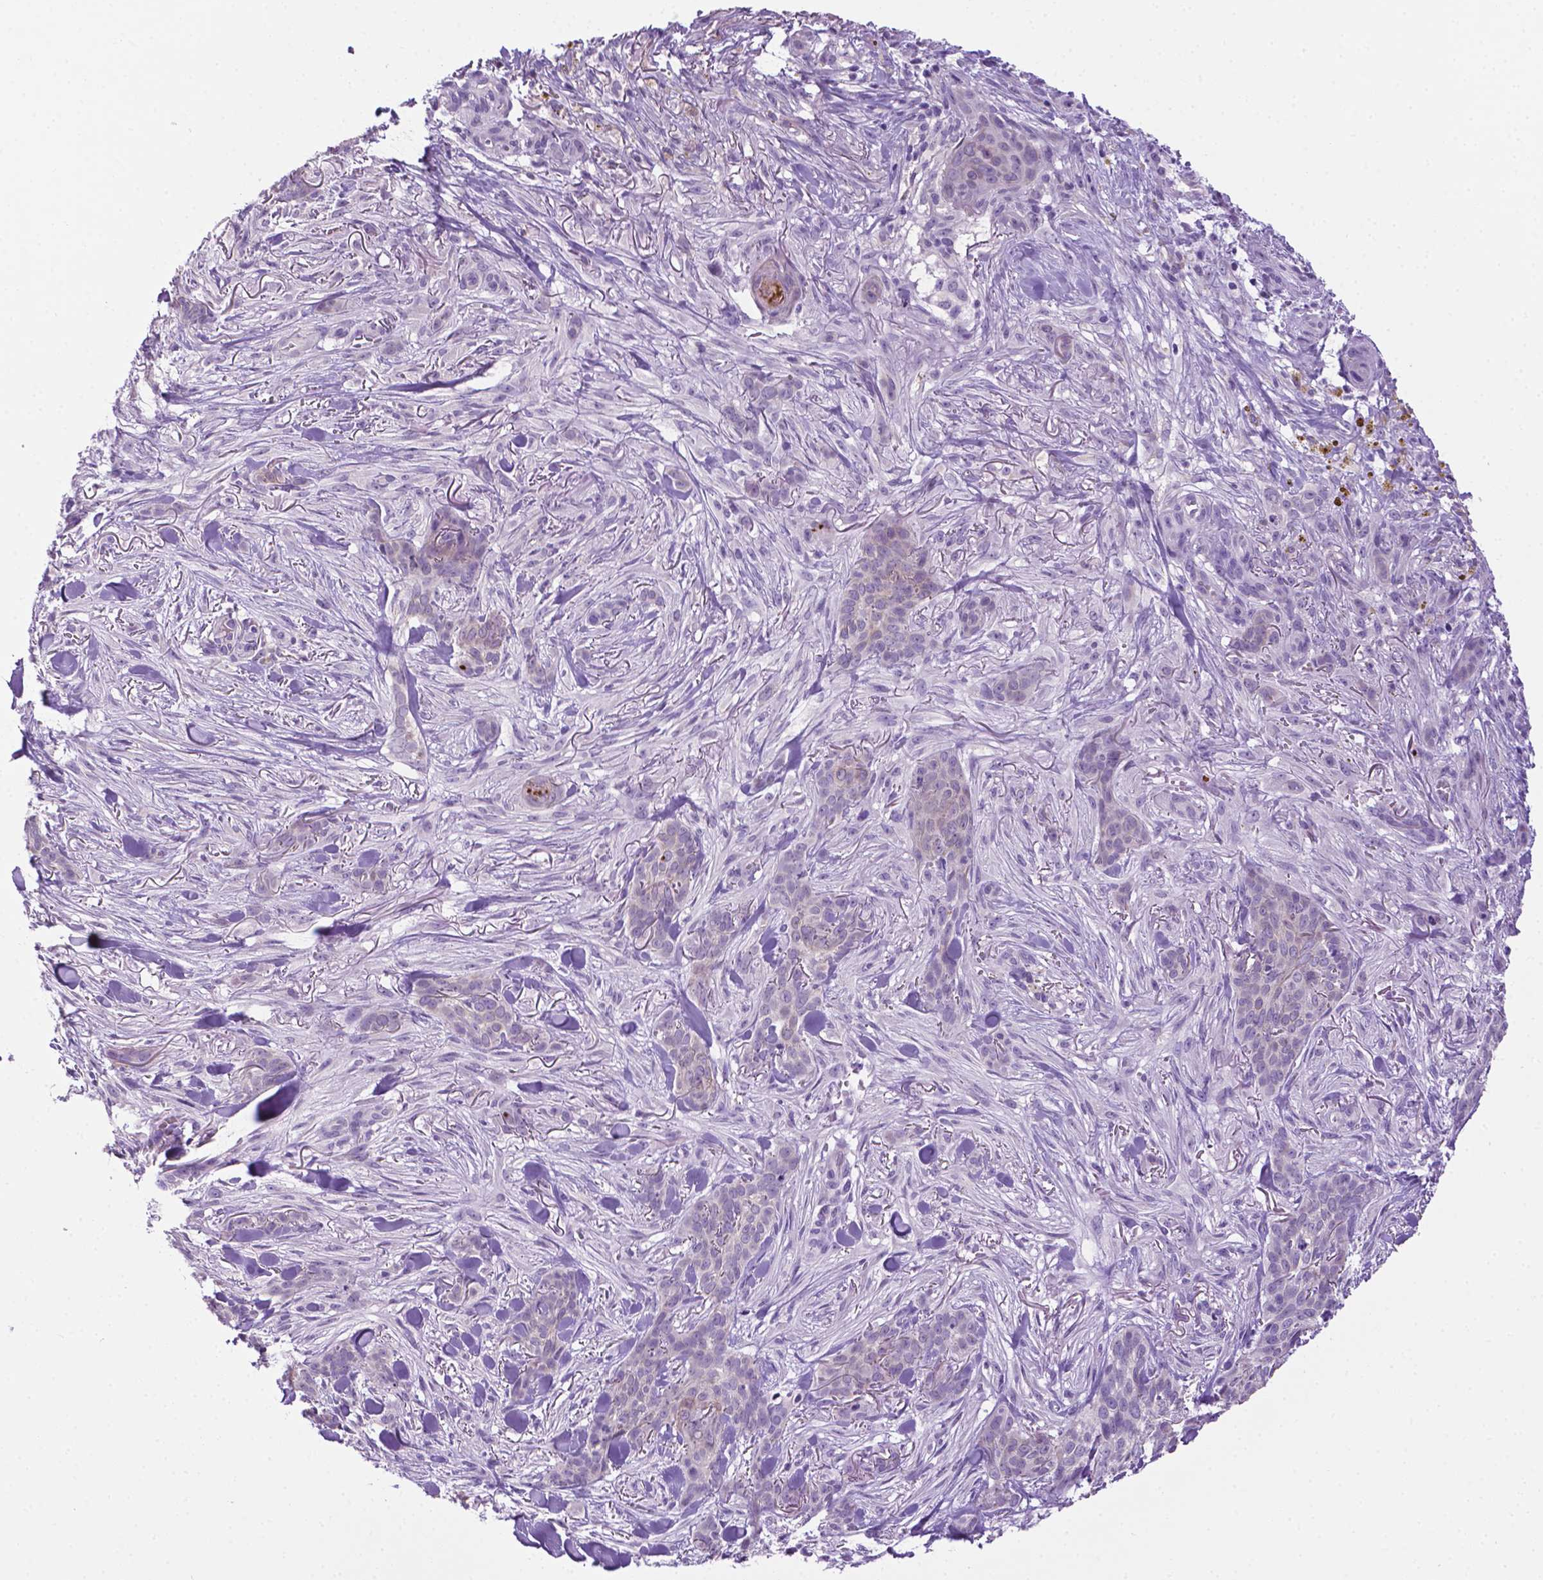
{"staining": {"intensity": "negative", "quantity": "none", "location": "none"}, "tissue": "skin cancer", "cell_type": "Tumor cells", "image_type": "cancer", "snomed": [{"axis": "morphology", "description": "Basal cell carcinoma"}, {"axis": "topography", "description": "Skin"}], "caption": "There is no significant positivity in tumor cells of skin cancer (basal cell carcinoma). The staining is performed using DAB brown chromogen with nuclei counter-stained in using hematoxylin.", "gene": "MMP27", "patient": {"sex": "female", "age": 61}}